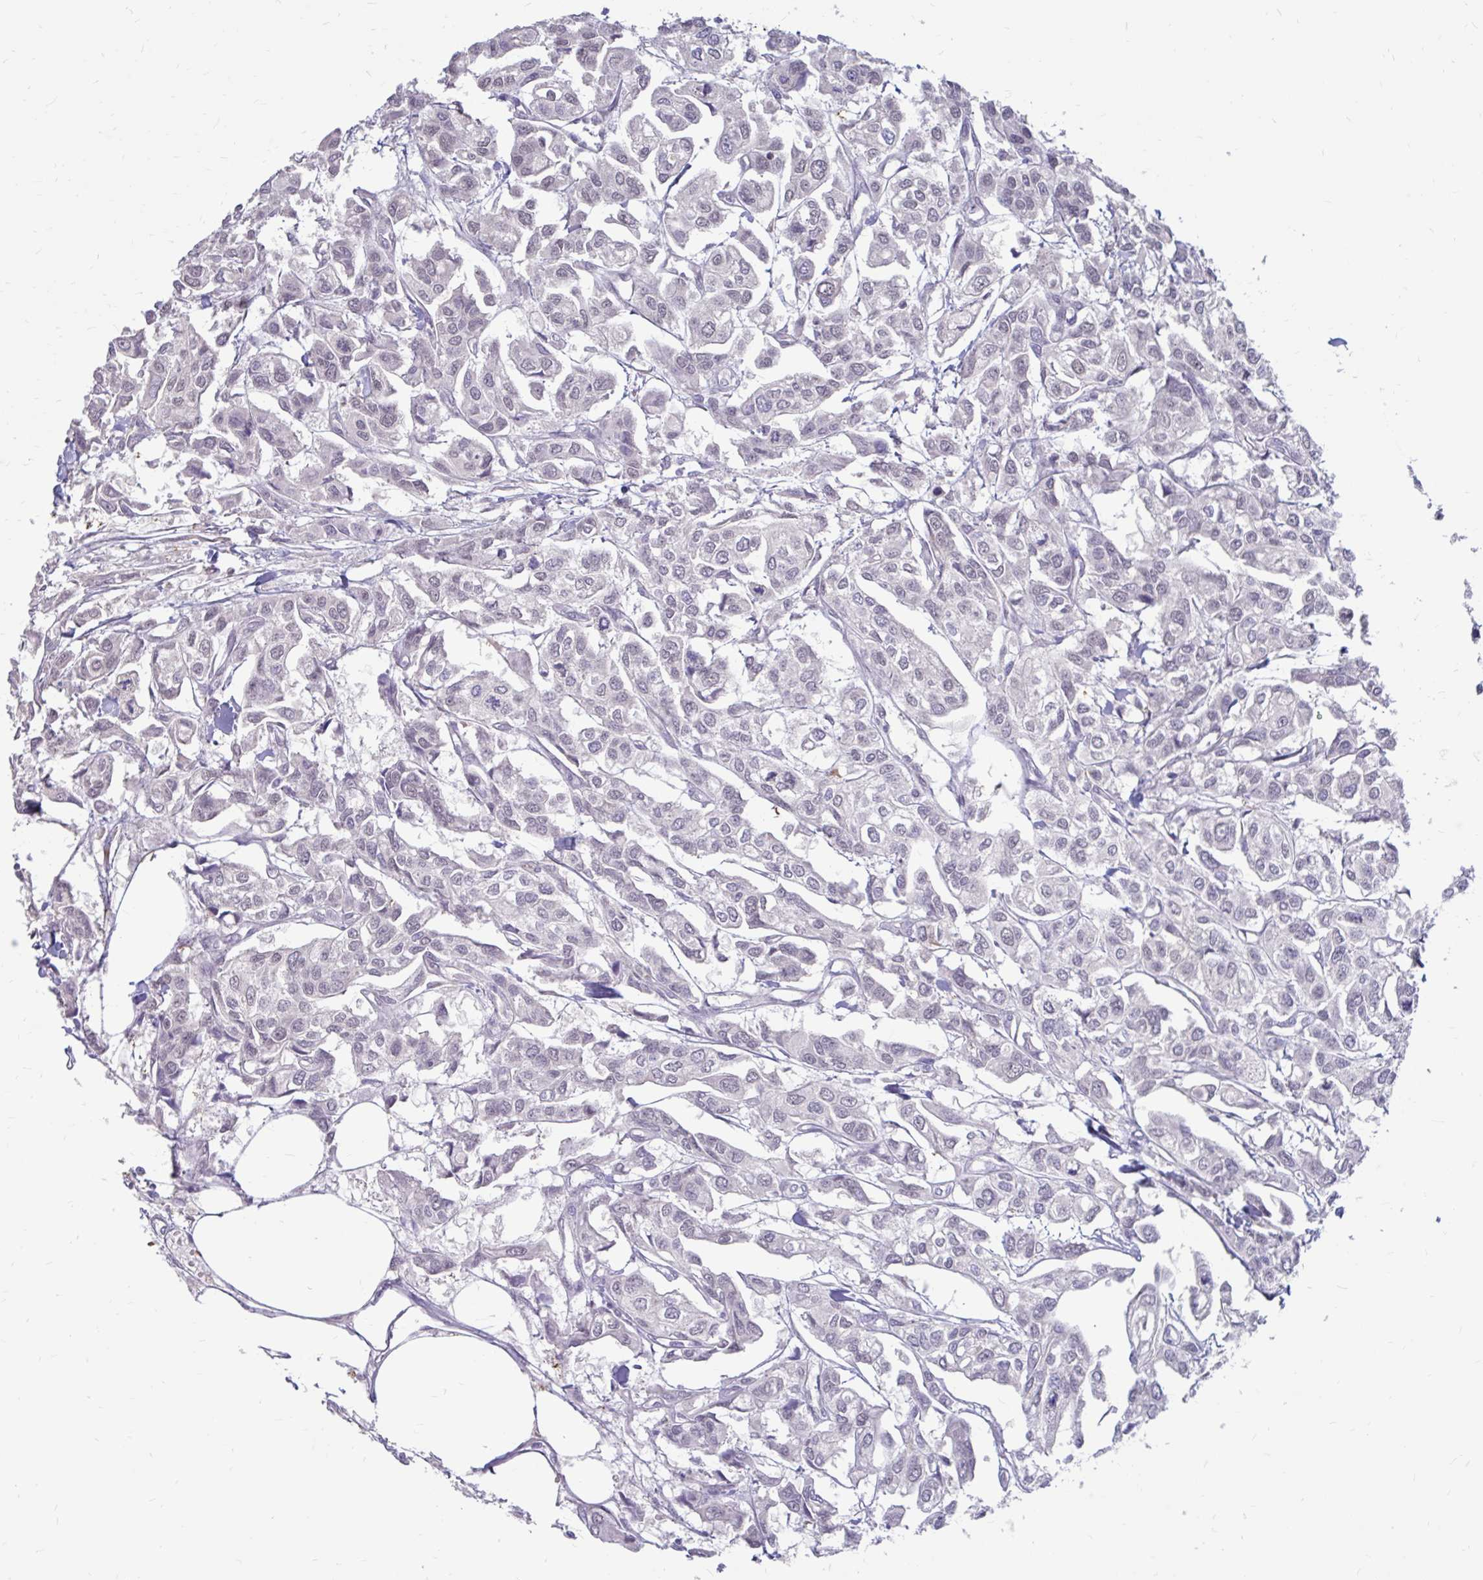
{"staining": {"intensity": "negative", "quantity": "none", "location": "none"}, "tissue": "urothelial cancer", "cell_type": "Tumor cells", "image_type": "cancer", "snomed": [{"axis": "morphology", "description": "Urothelial carcinoma, High grade"}, {"axis": "topography", "description": "Urinary bladder"}], "caption": "Tumor cells show no significant staining in urothelial carcinoma (high-grade).", "gene": "IGSF5", "patient": {"sex": "male", "age": 67}}